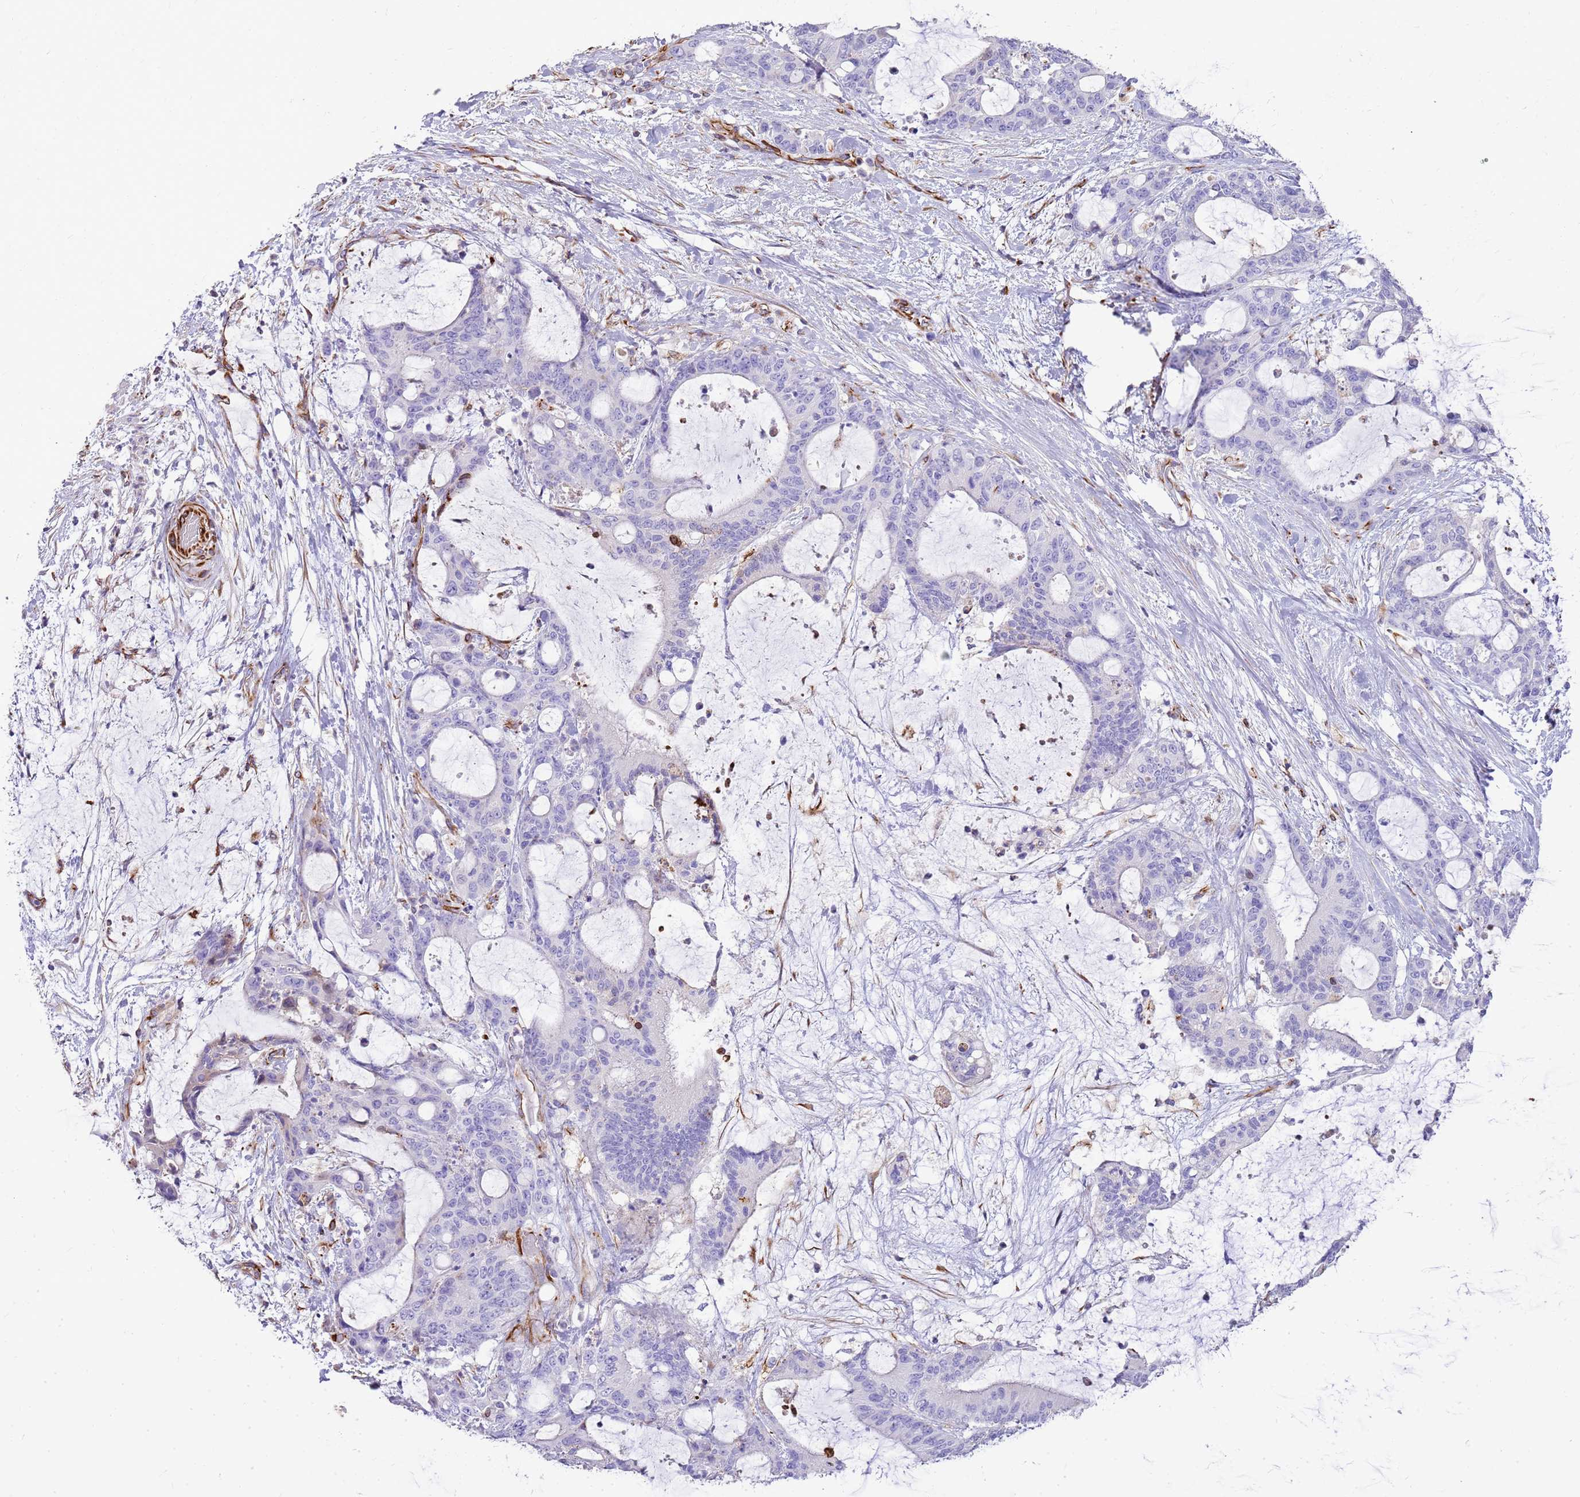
{"staining": {"intensity": "negative", "quantity": "none", "location": "none"}, "tissue": "liver cancer", "cell_type": "Tumor cells", "image_type": "cancer", "snomed": [{"axis": "morphology", "description": "Normal tissue, NOS"}, {"axis": "morphology", "description": "Cholangiocarcinoma"}, {"axis": "topography", "description": "Liver"}, {"axis": "topography", "description": "Peripheral nerve tissue"}], "caption": "Tumor cells show no significant staining in liver cancer.", "gene": "ZDHHC1", "patient": {"sex": "female", "age": 73}}